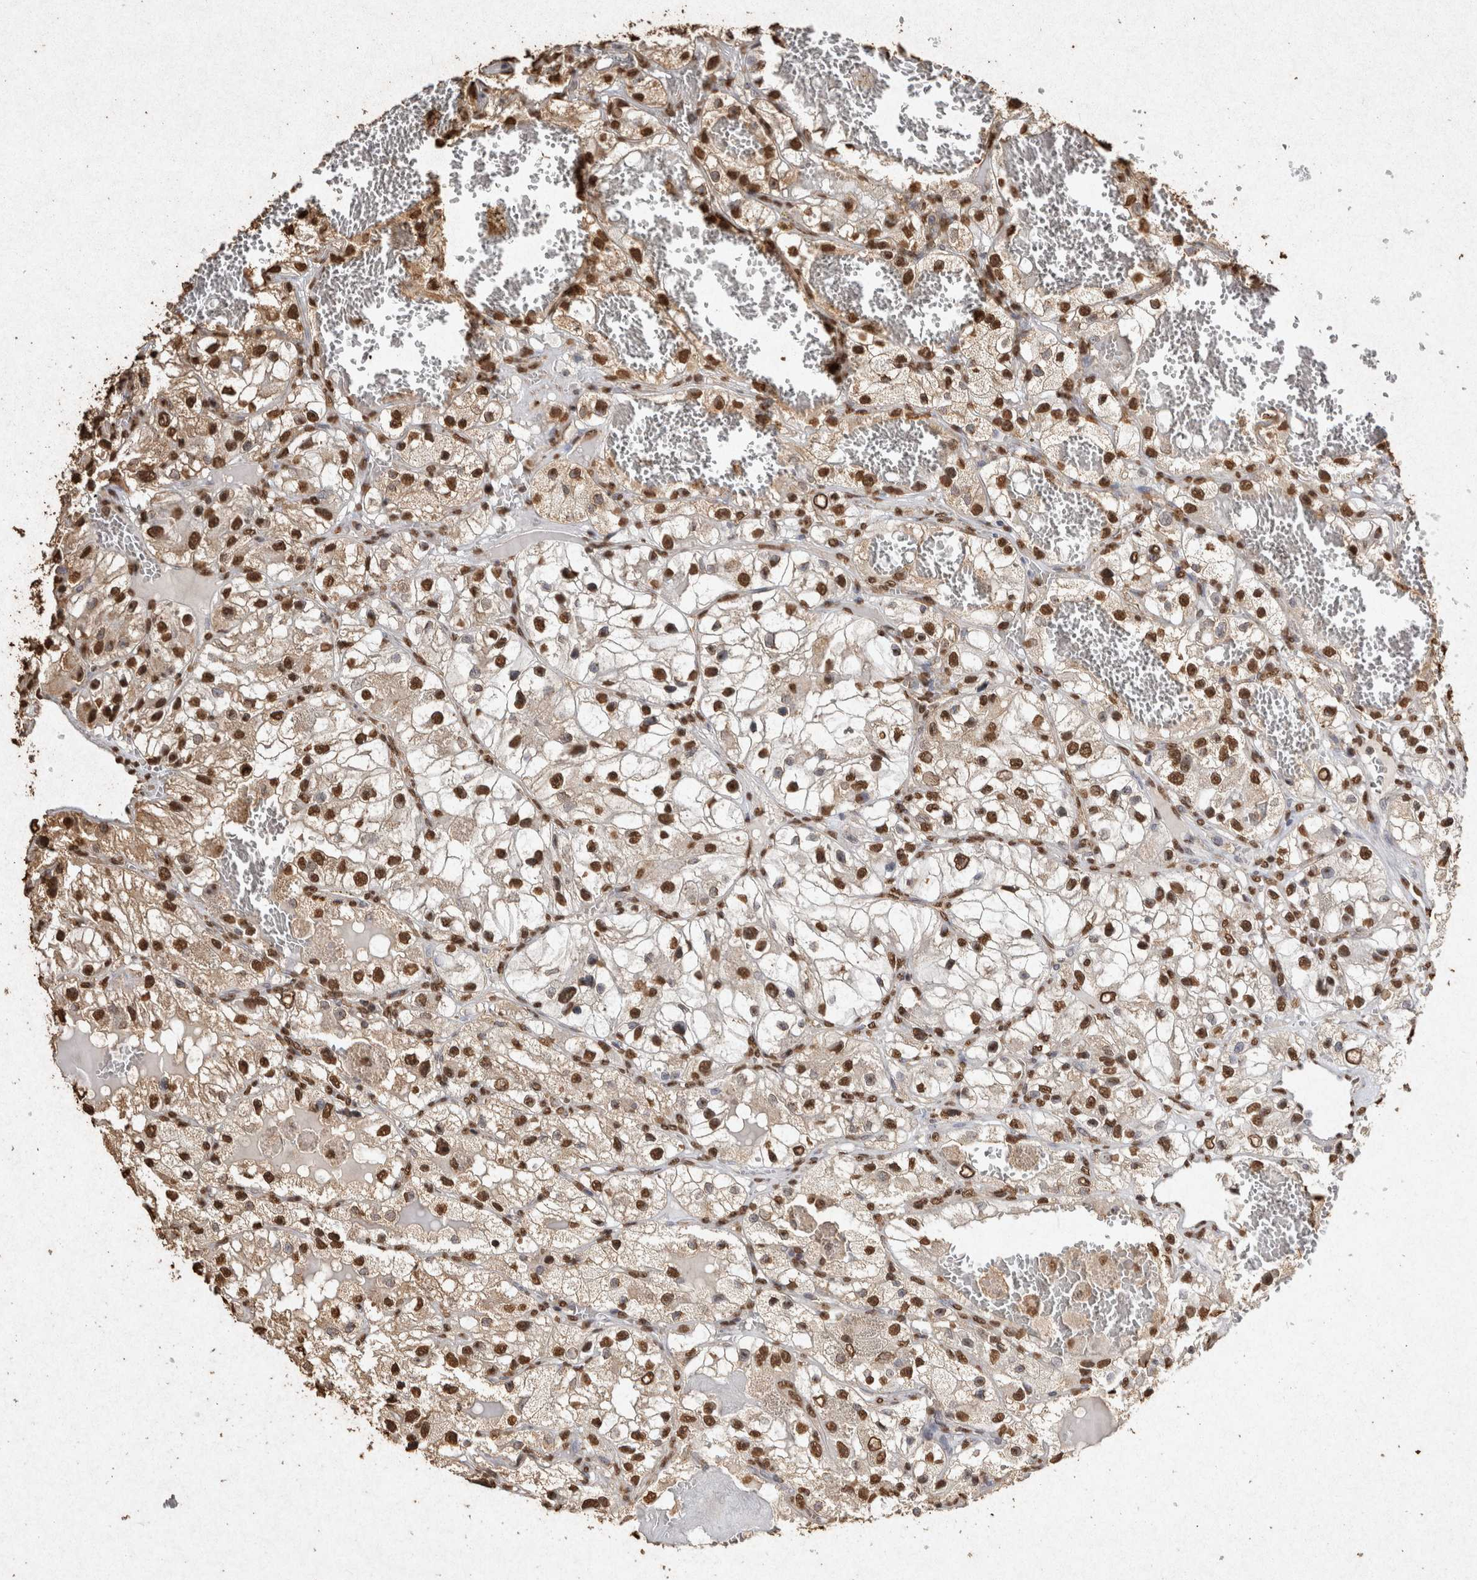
{"staining": {"intensity": "strong", "quantity": ">75%", "location": "nuclear"}, "tissue": "renal cancer", "cell_type": "Tumor cells", "image_type": "cancer", "snomed": [{"axis": "morphology", "description": "Adenocarcinoma, NOS"}, {"axis": "topography", "description": "Kidney"}], "caption": "Immunohistochemistry of adenocarcinoma (renal) displays high levels of strong nuclear expression in approximately >75% of tumor cells.", "gene": "FSTL3", "patient": {"sex": "female", "age": 57}}